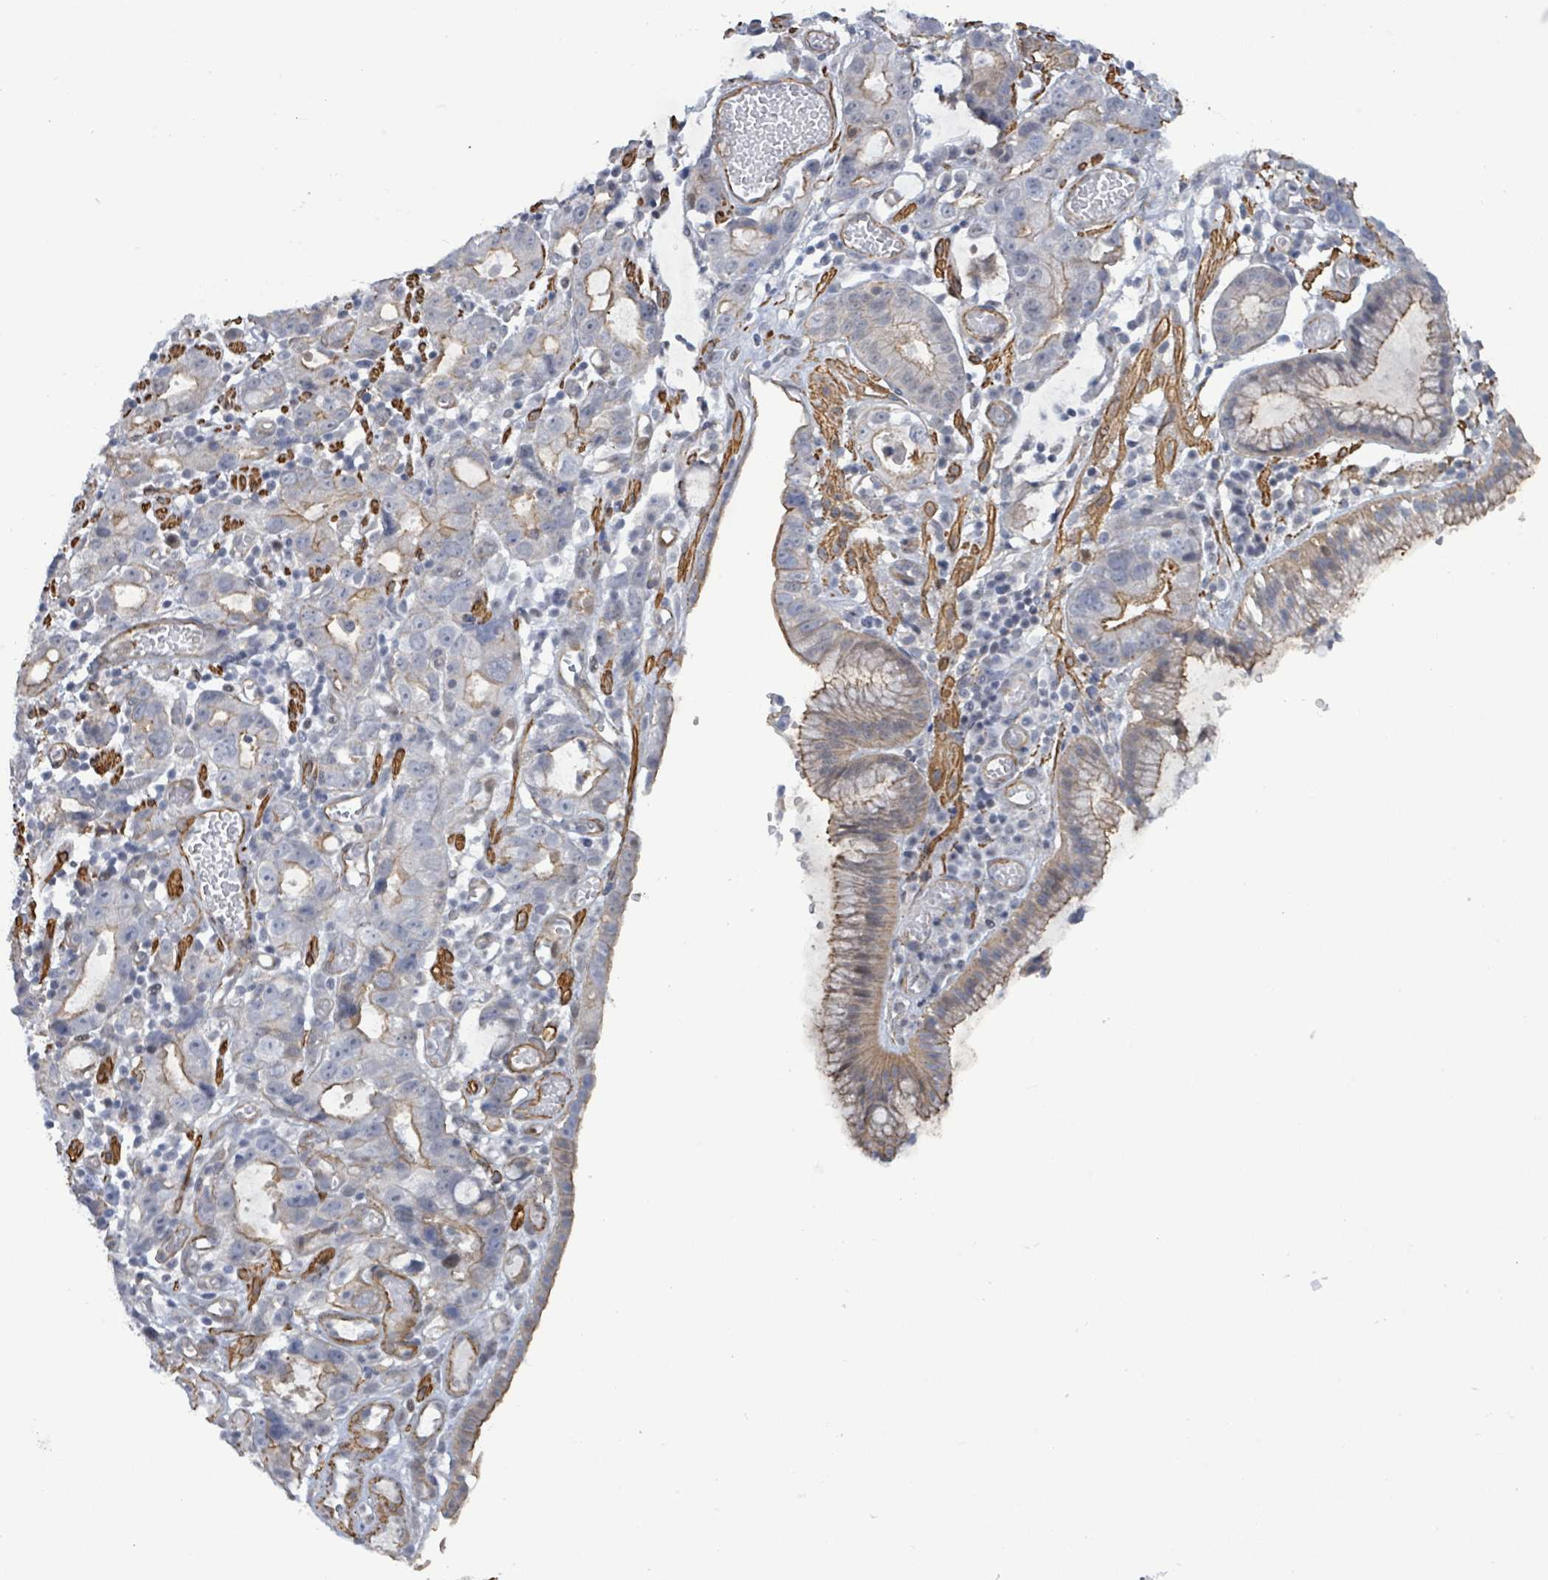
{"staining": {"intensity": "weak", "quantity": "<25%", "location": "cytoplasmic/membranous"}, "tissue": "stomach cancer", "cell_type": "Tumor cells", "image_type": "cancer", "snomed": [{"axis": "morphology", "description": "Adenocarcinoma, NOS"}, {"axis": "topography", "description": "Stomach"}], "caption": "There is no significant staining in tumor cells of stomach cancer. Brightfield microscopy of IHC stained with DAB (3,3'-diaminobenzidine) (brown) and hematoxylin (blue), captured at high magnification.", "gene": "DMRTC1B", "patient": {"sex": "male", "age": 55}}